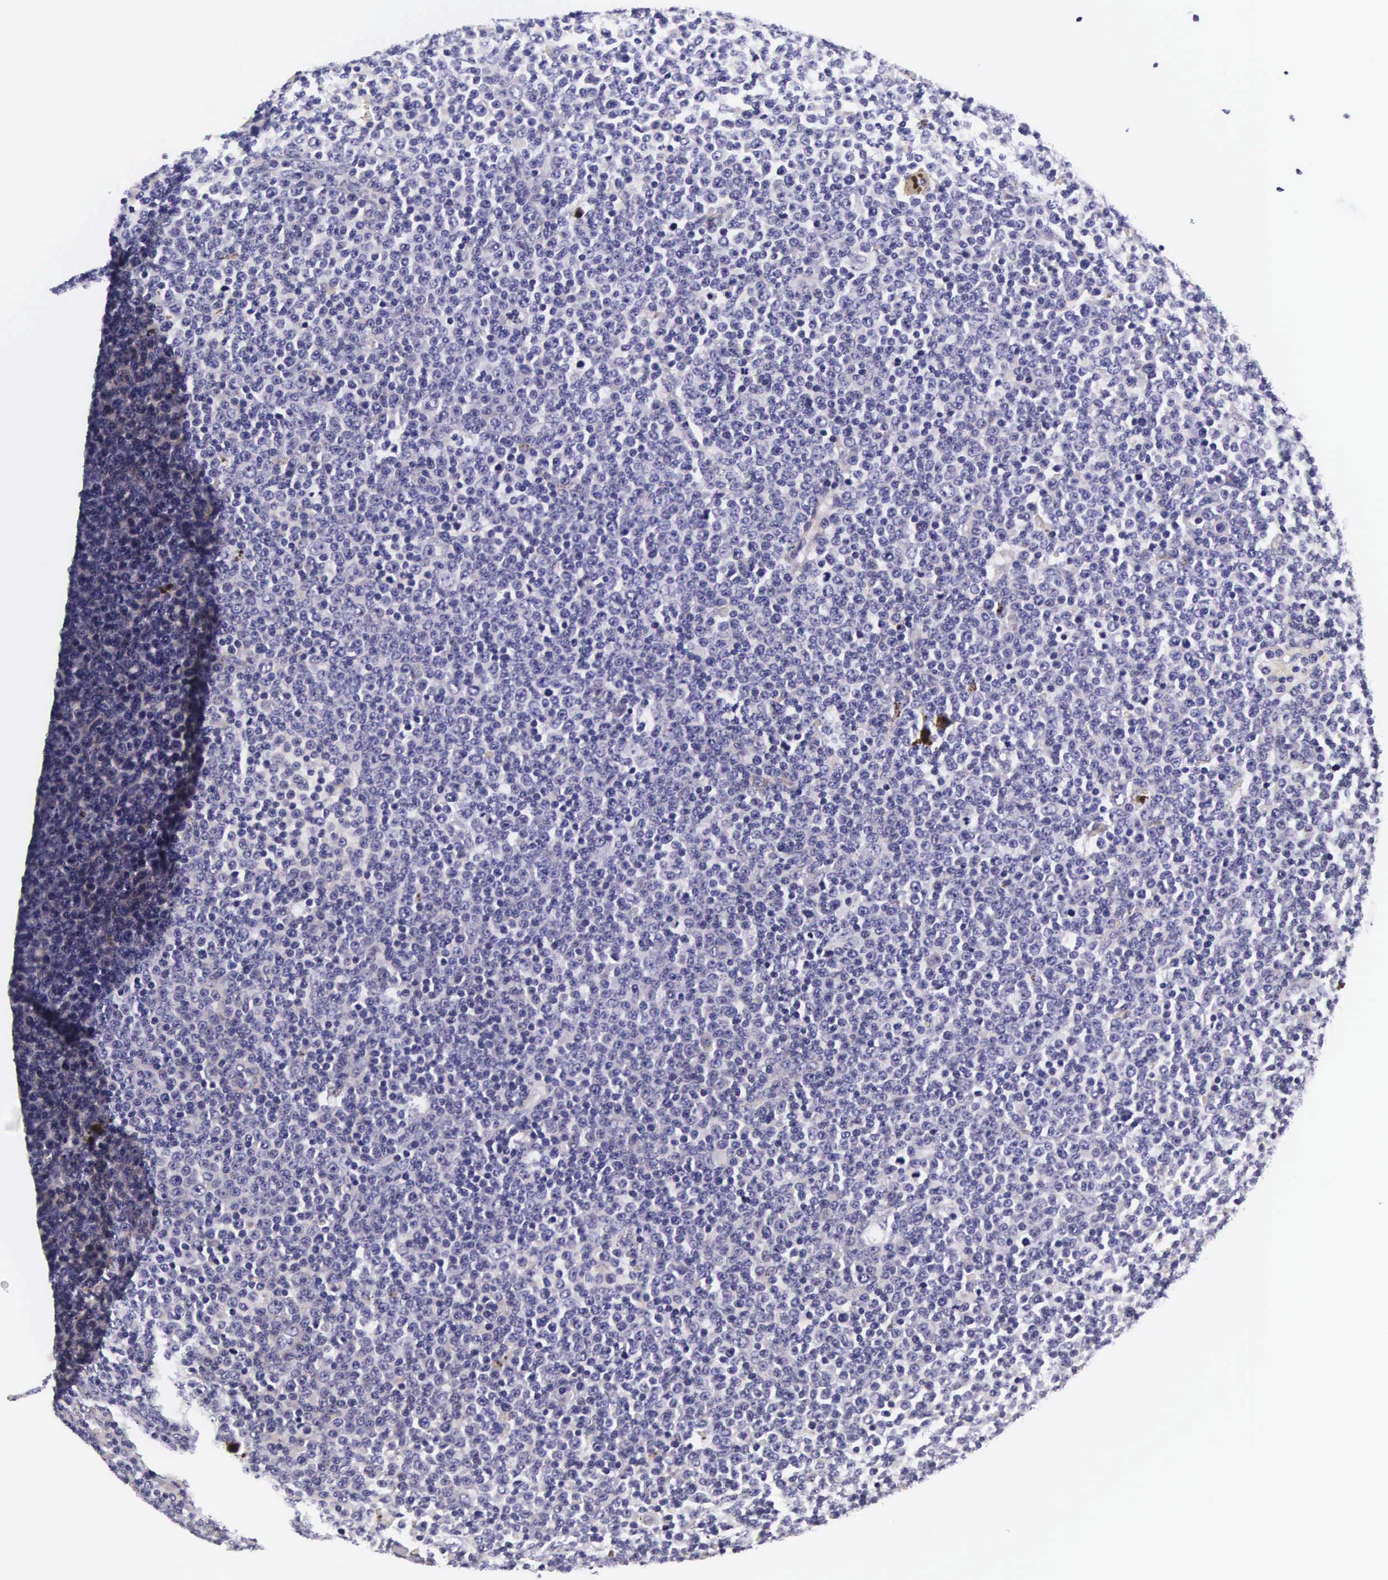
{"staining": {"intensity": "negative", "quantity": "none", "location": "none"}, "tissue": "lymphoma", "cell_type": "Tumor cells", "image_type": "cancer", "snomed": [{"axis": "morphology", "description": "Malignant lymphoma, non-Hodgkin's type, Low grade"}, {"axis": "topography", "description": "Lymph node"}], "caption": "The image demonstrates no staining of tumor cells in malignant lymphoma, non-Hodgkin's type (low-grade).", "gene": "UPRT", "patient": {"sex": "male", "age": 50}}